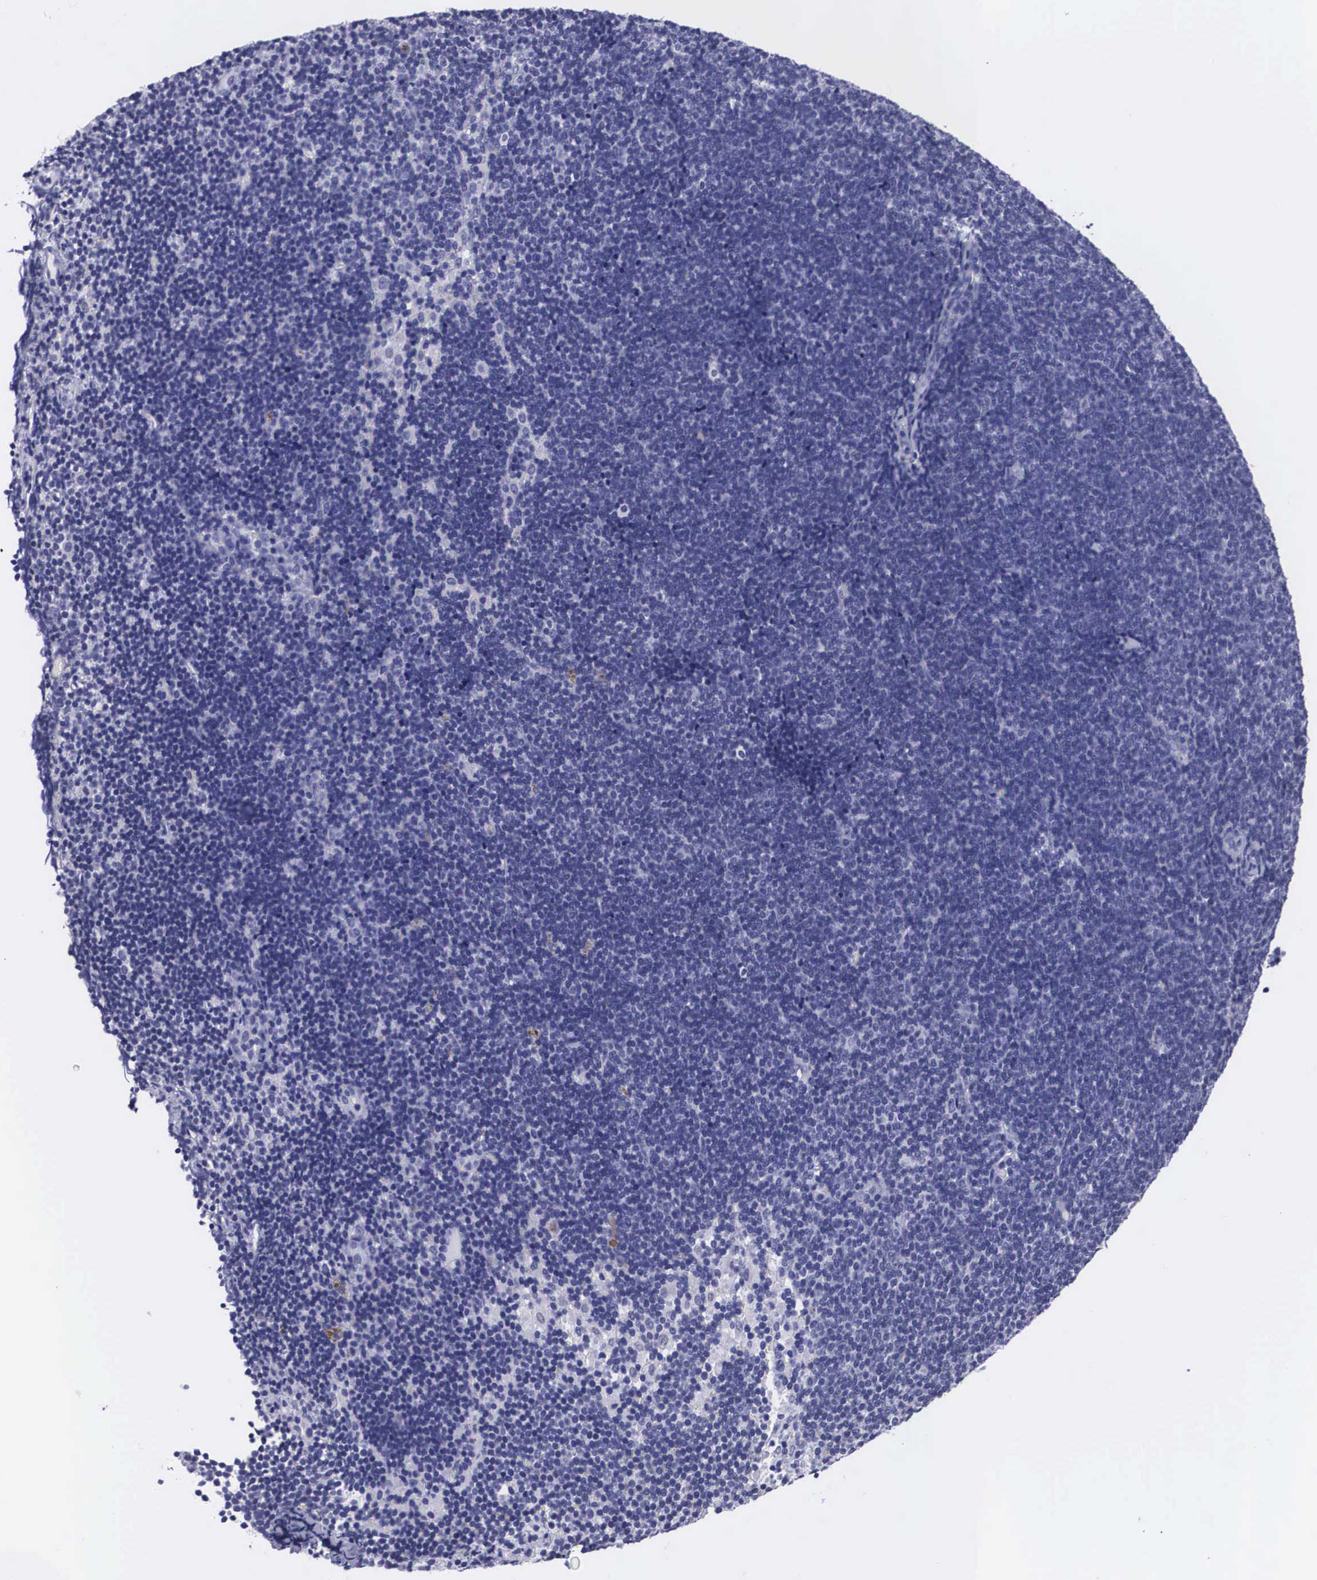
{"staining": {"intensity": "negative", "quantity": "none", "location": "none"}, "tissue": "lymphoma", "cell_type": "Tumor cells", "image_type": "cancer", "snomed": [{"axis": "morphology", "description": "Malignant lymphoma, non-Hodgkin's type, Low grade"}, {"axis": "topography", "description": "Lymph node"}], "caption": "This is a micrograph of immunohistochemistry (IHC) staining of malignant lymphoma, non-Hodgkin's type (low-grade), which shows no expression in tumor cells.", "gene": "C22orf31", "patient": {"sex": "female", "age": 51}}